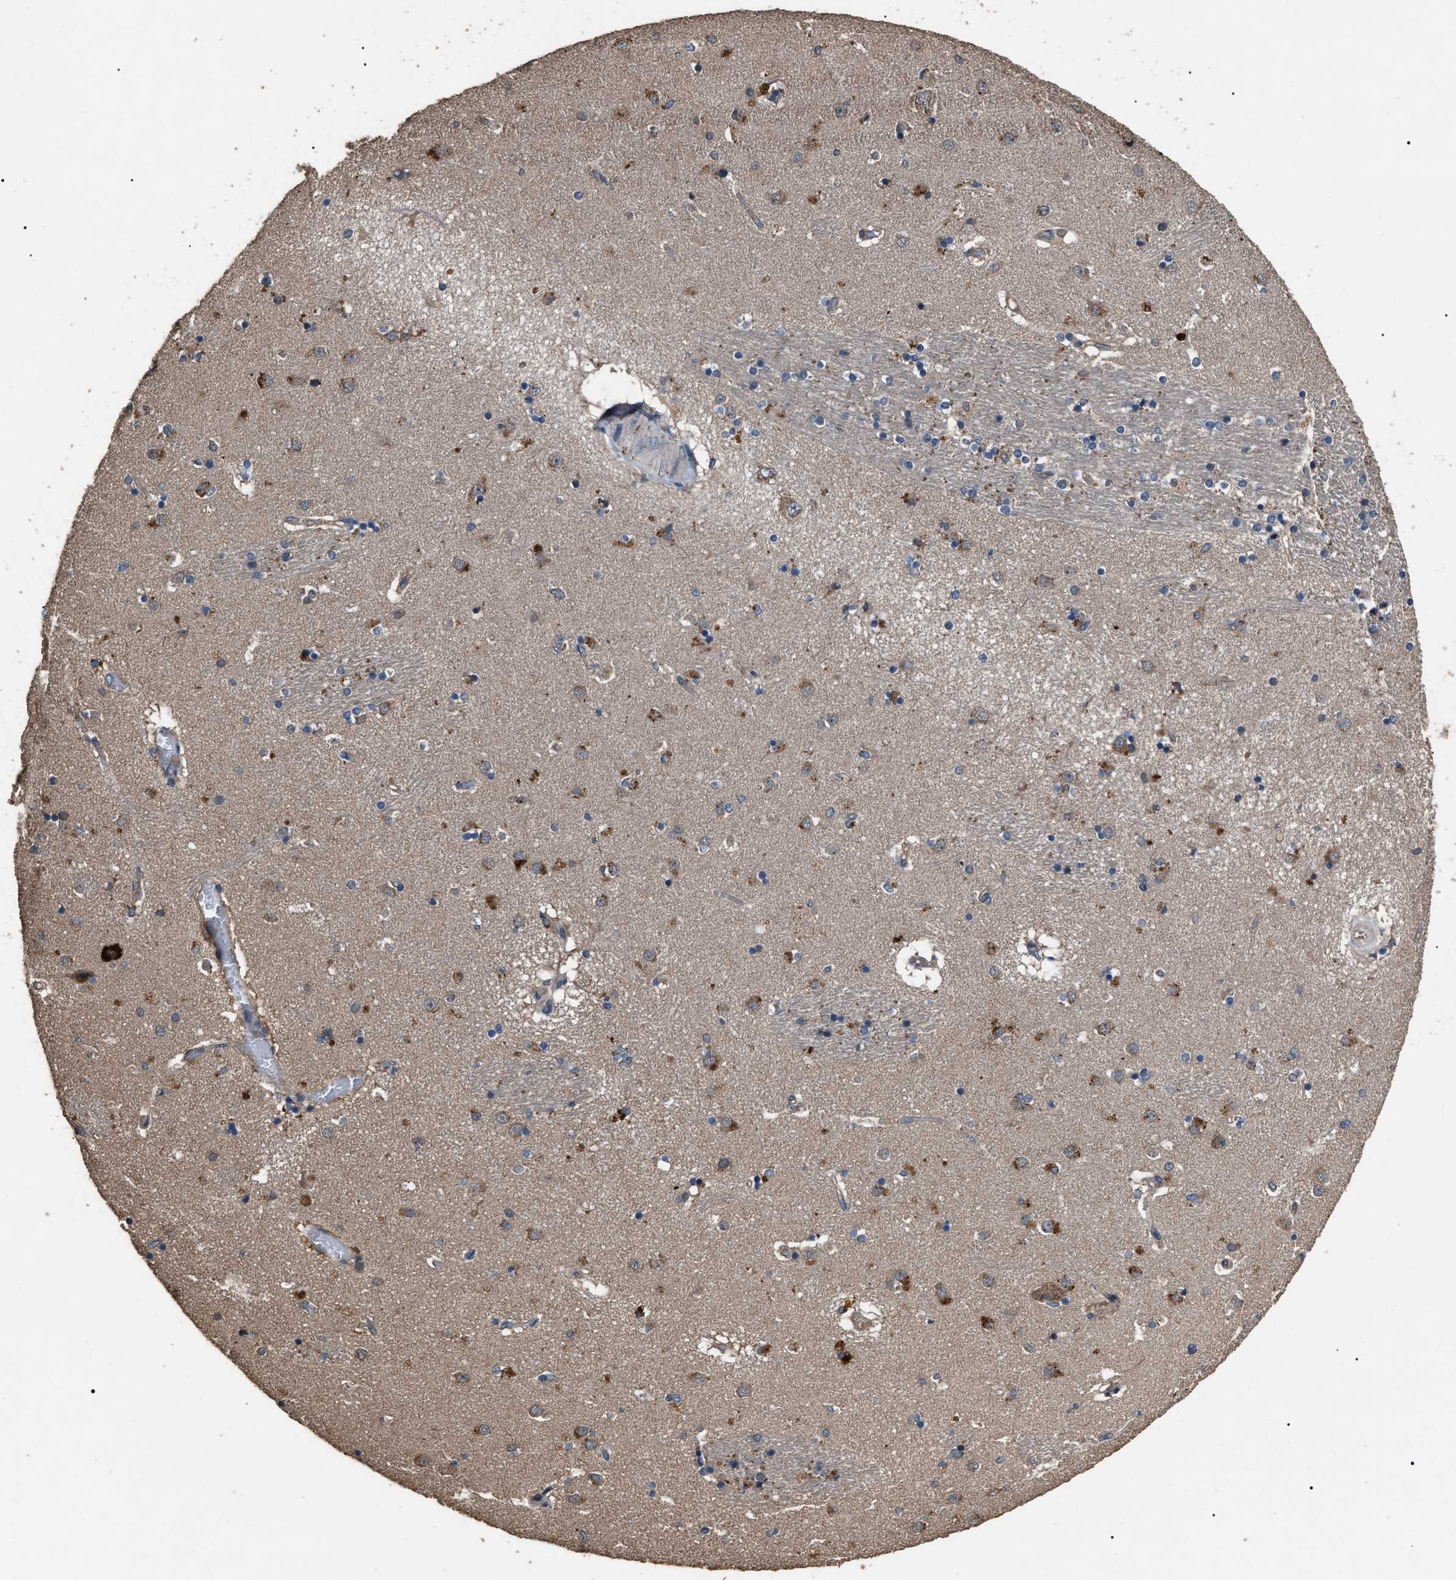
{"staining": {"intensity": "weak", "quantity": "<25%", "location": "cytoplasmic/membranous"}, "tissue": "caudate", "cell_type": "Glial cells", "image_type": "normal", "snomed": [{"axis": "morphology", "description": "Normal tissue, NOS"}, {"axis": "topography", "description": "Lateral ventricle wall"}], "caption": "A photomicrograph of human caudate is negative for staining in glial cells. (Stains: DAB IHC with hematoxylin counter stain, Microscopy: brightfield microscopy at high magnification).", "gene": "RNF216", "patient": {"sex": "male", "age": 70}}